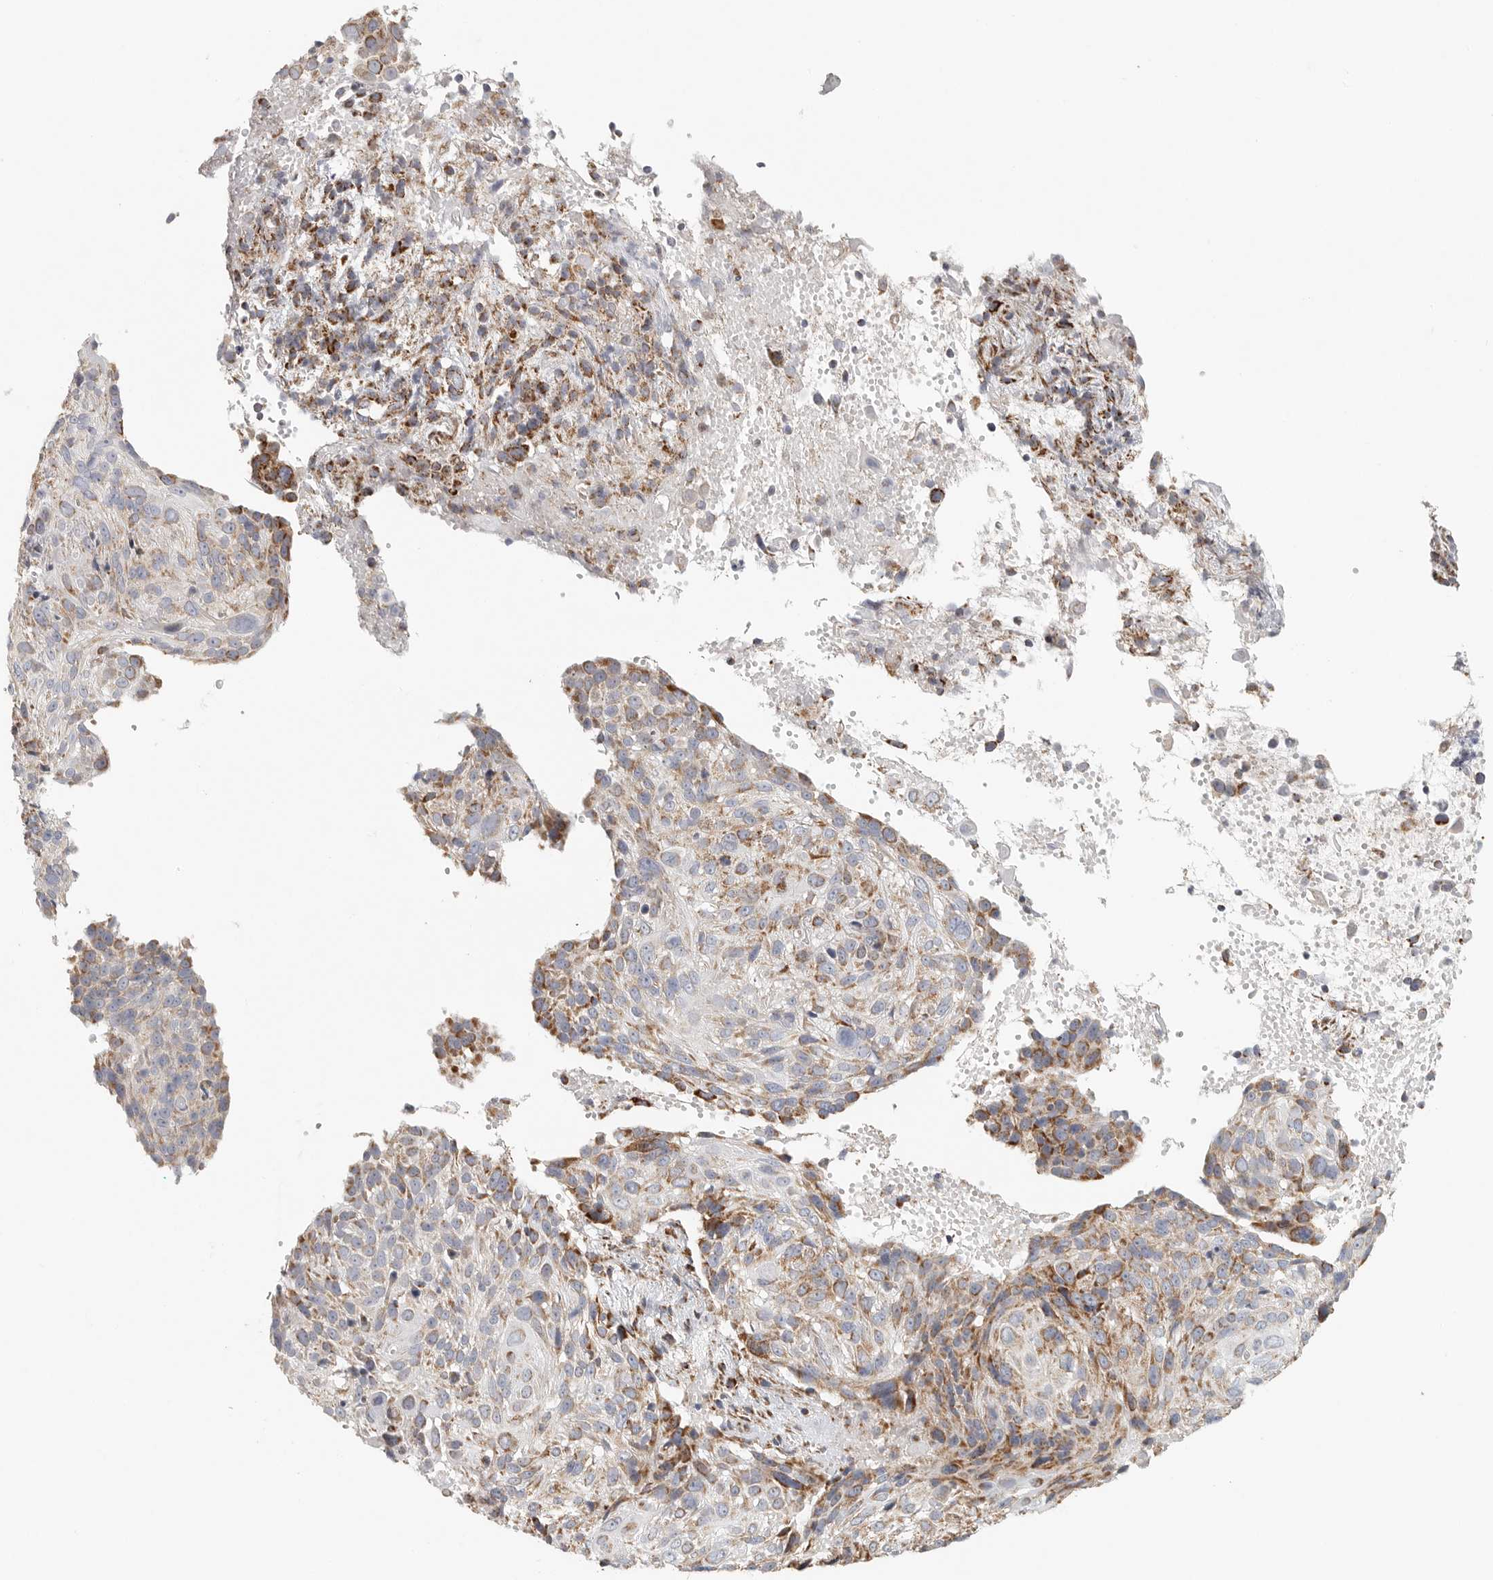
{"staining": {"intensity": "moderate", "quantity": ">75%", "location": "cytoplasmic/membranous"}, "tissue": "cervical cancer", "cell_type": "Tumor cells", "image_type": "cancer", "snomed": [{"axis": "morphology", "description": "Squamous cell carcinoma, NOS"}, {"axis": "topography", "description": "Cervix"}], "caption": "Cervical cancer stained for a protein (brown) reveals moderate cytoplasmic/membranous positive expression in approximately >75% of tumor cells.", "gene": "SLC25A26", "patient": {"sex": "female", "age": 74}}